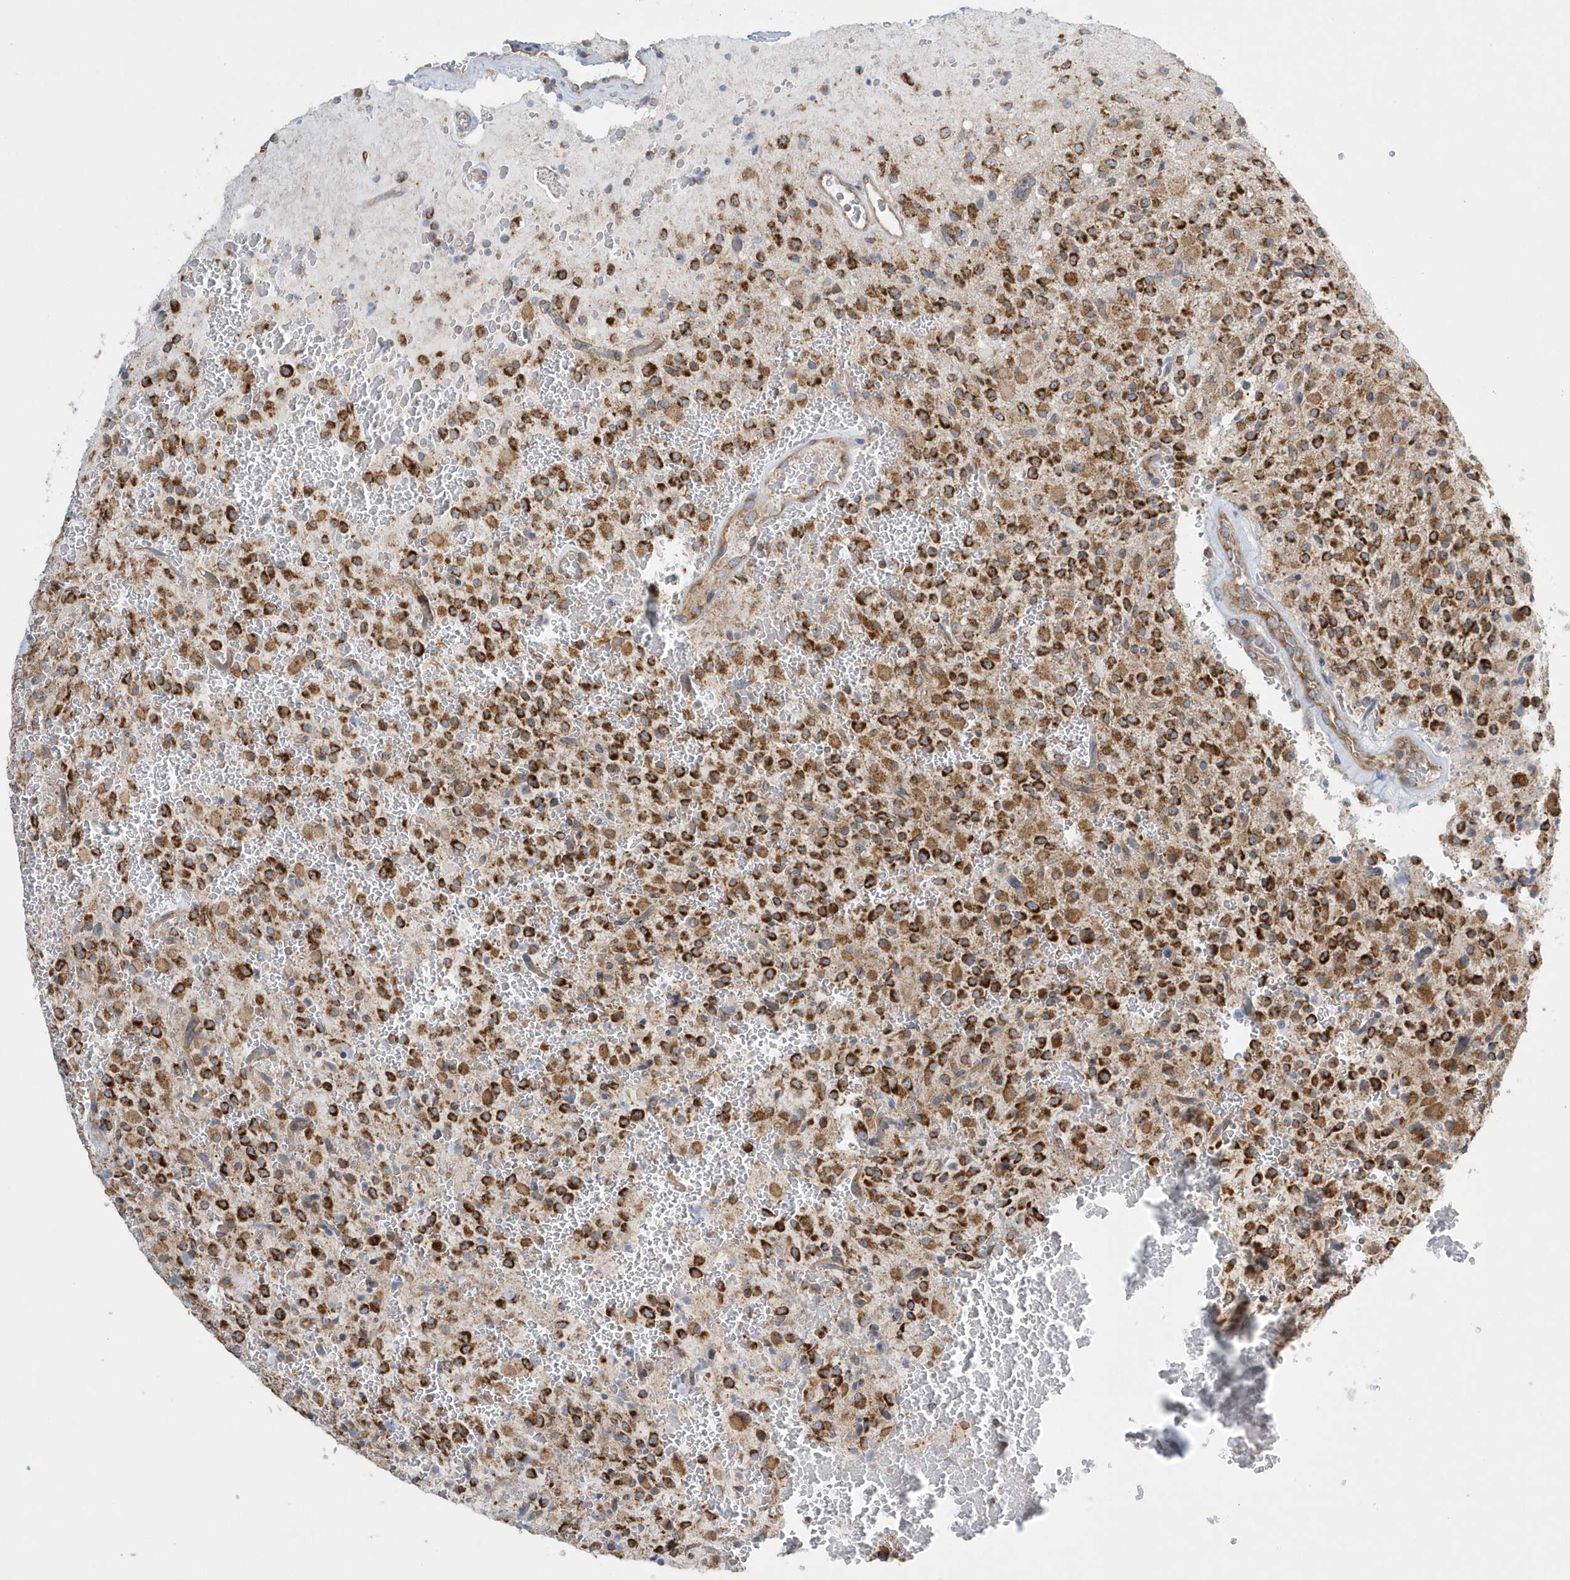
{"staining": {"intensity": "strong", "quantity": ">75%", "location": "cytoplasmic/membranous"}, "tissue": "glioma", "cell_type": "Tumor cells", "image_type": "cancer", "snomed": [{"axis": "morphology", "description": "Glioma, malignant, High grade"}, {"axis": "topography", "description": "Brain"}], "caption": "Protein positivity by immunohistochemistry demonstrates strong cytoplasmic/membranous expression in approximately >75% of tumor cells in high-grade glioma (malignant).", "gene": "SPATA5", "patient": {"sex": "male", "age": 34}}